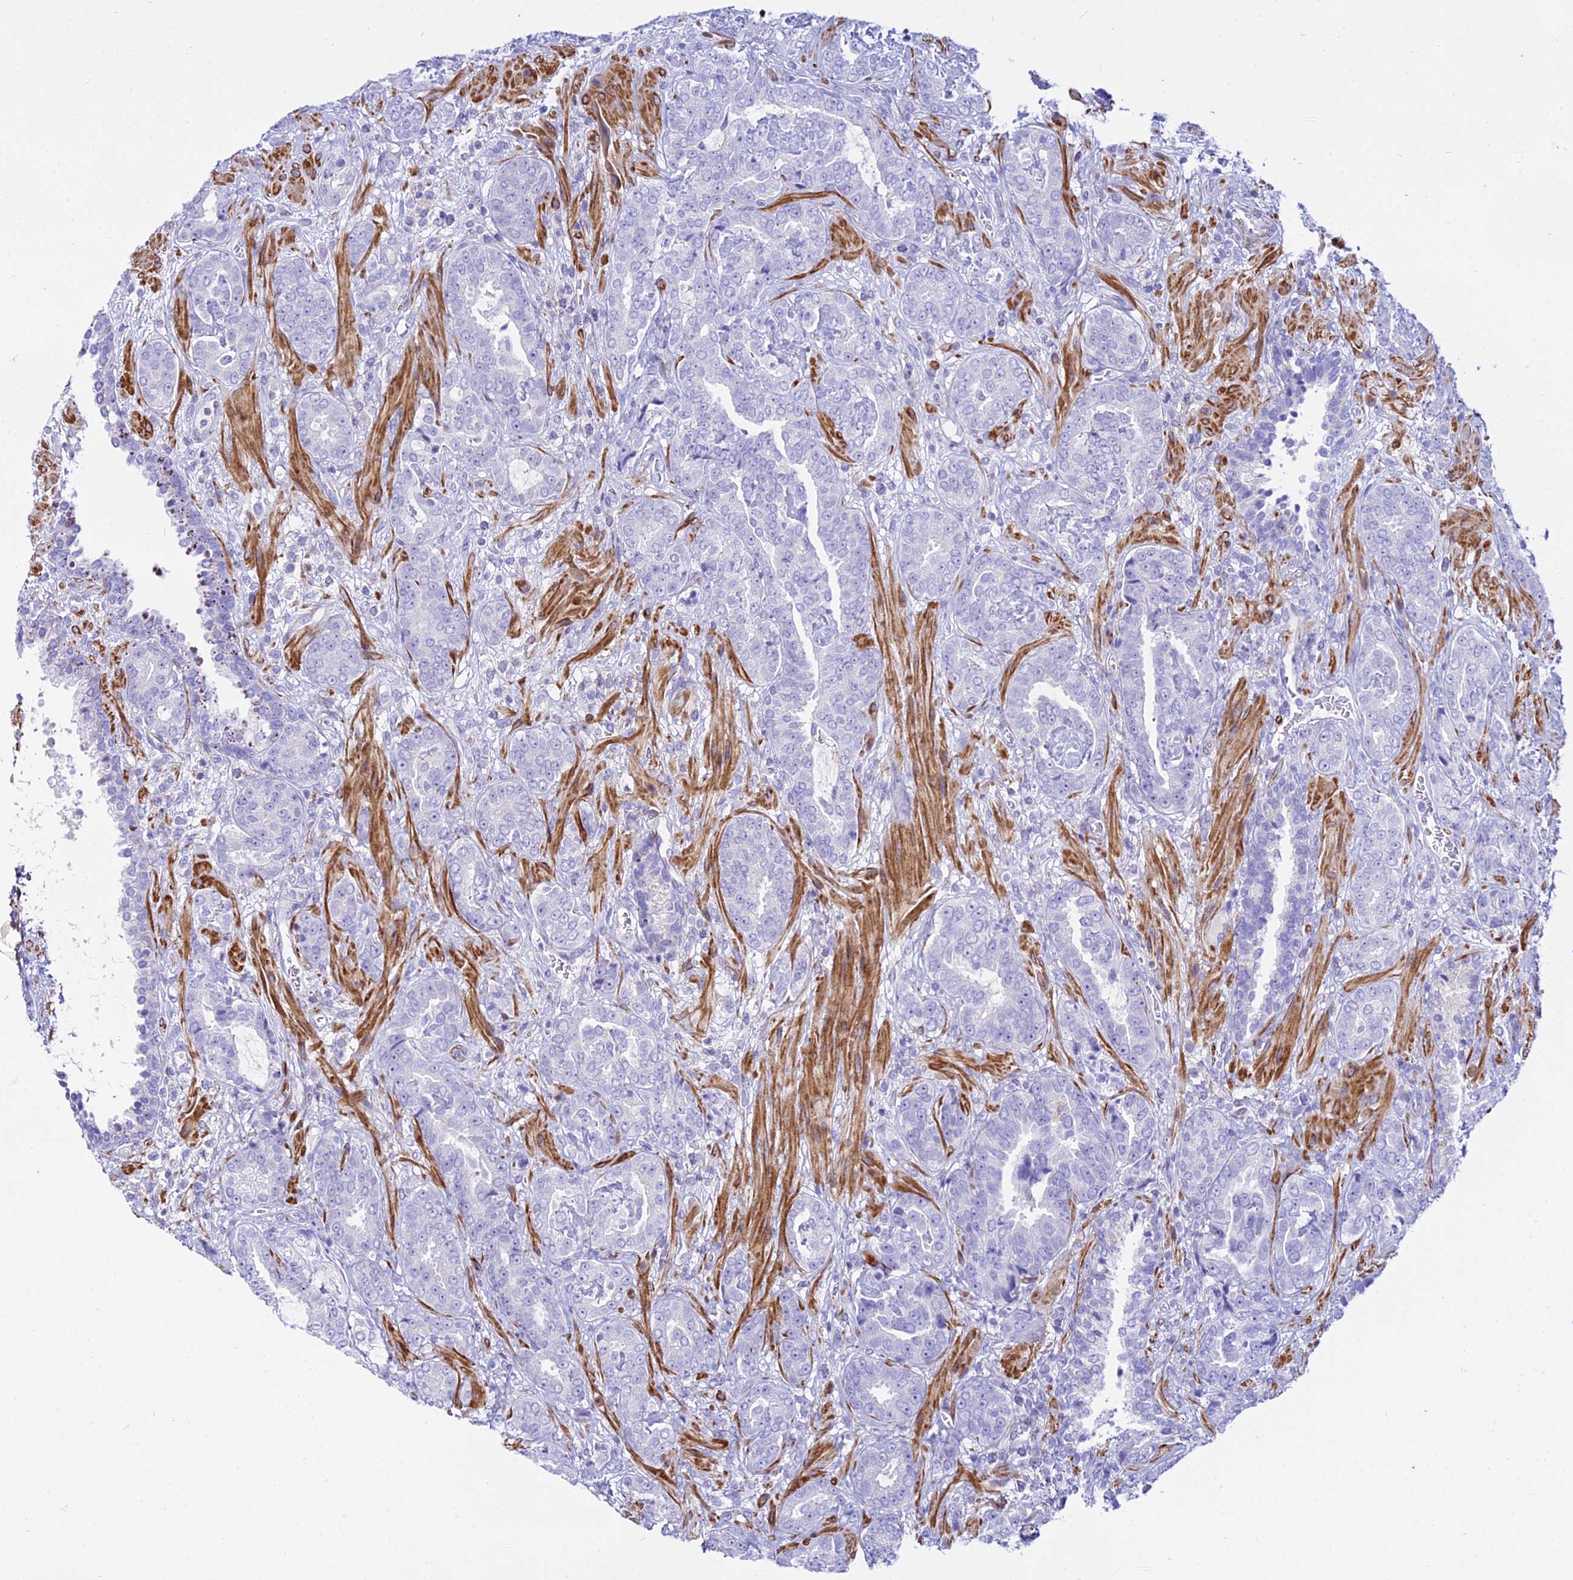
{"staining": {"intensity": "negative", "quantity": "none", "location": "none"}, "tissue": "prostate cancer", "cell_type": "Tumor cells", "image_type": "cancer", "snomed": [{"axis": "morphology", "description": "Adenocarcinoma, High grade"}, {"axis": "topography", "description": "Prostate"}], "caption": "High magnification brightfield microscopy of prostate high-grade adenocarcinoma stained with DAB (brown) and counterstained with hematoxylin (blue): tumor cells show no significant staining.", "gene": "DLX1", "patient": {"sex": "male", "age": 71}}